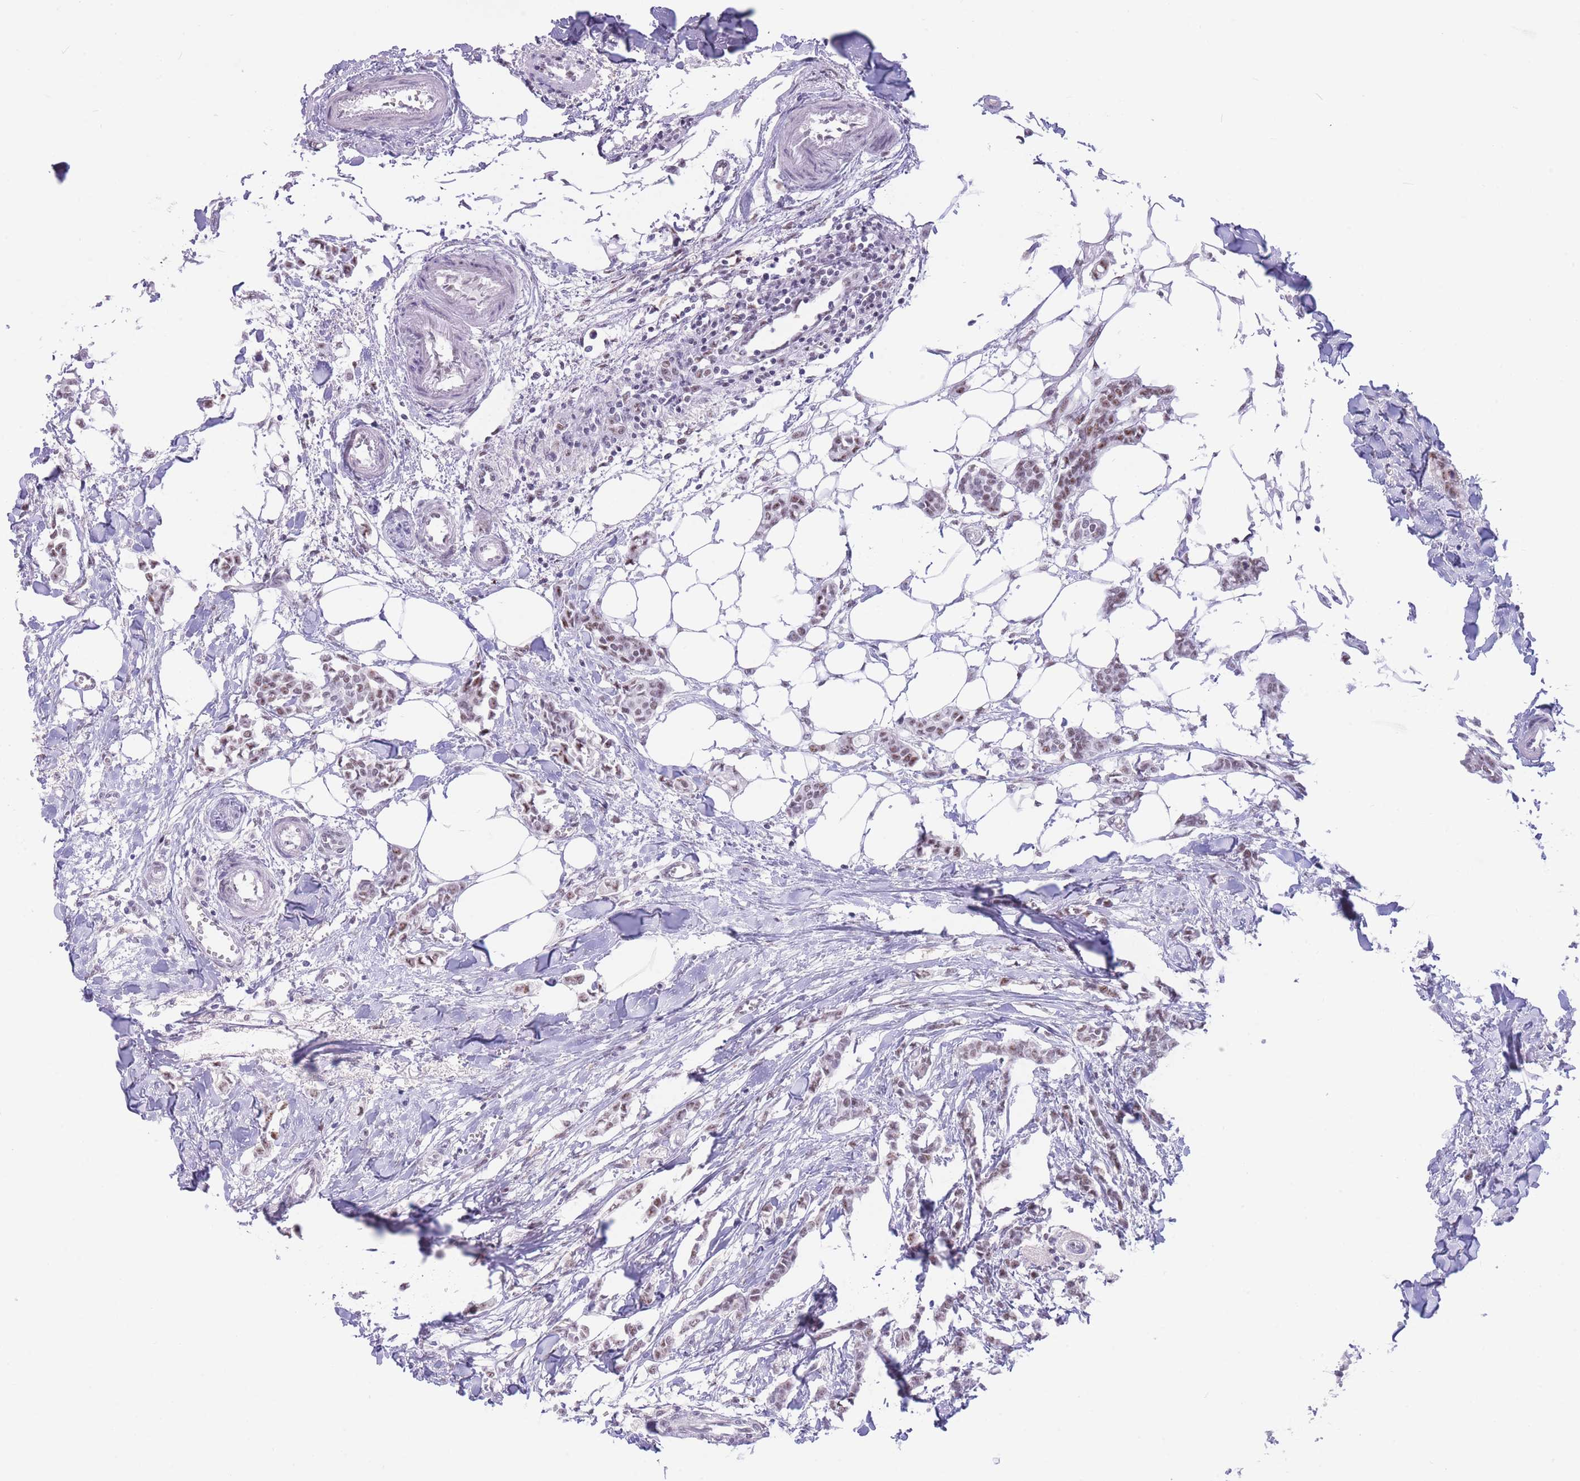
{"staining": {"intensity": "weak", "quantity": ">75%", "location": "nuclear"}, "tissue": "breast cancer", "cell_type": "Tumor cells", "image_type": "cancer", "snomed": [{"axis": "morphology", "description": "Duct carcinoma"}, {"axis": "topography", "description": "Breast"}], "caption": "Immunohistochemical staining of breast cancer (infiltrating ductal carcinoma) displays low levels of weak nuclear protein positivity in approximately >75% of tumor cells.", "gene": "CYP2B6", "patient": {"sex": "female", "age": 41}}